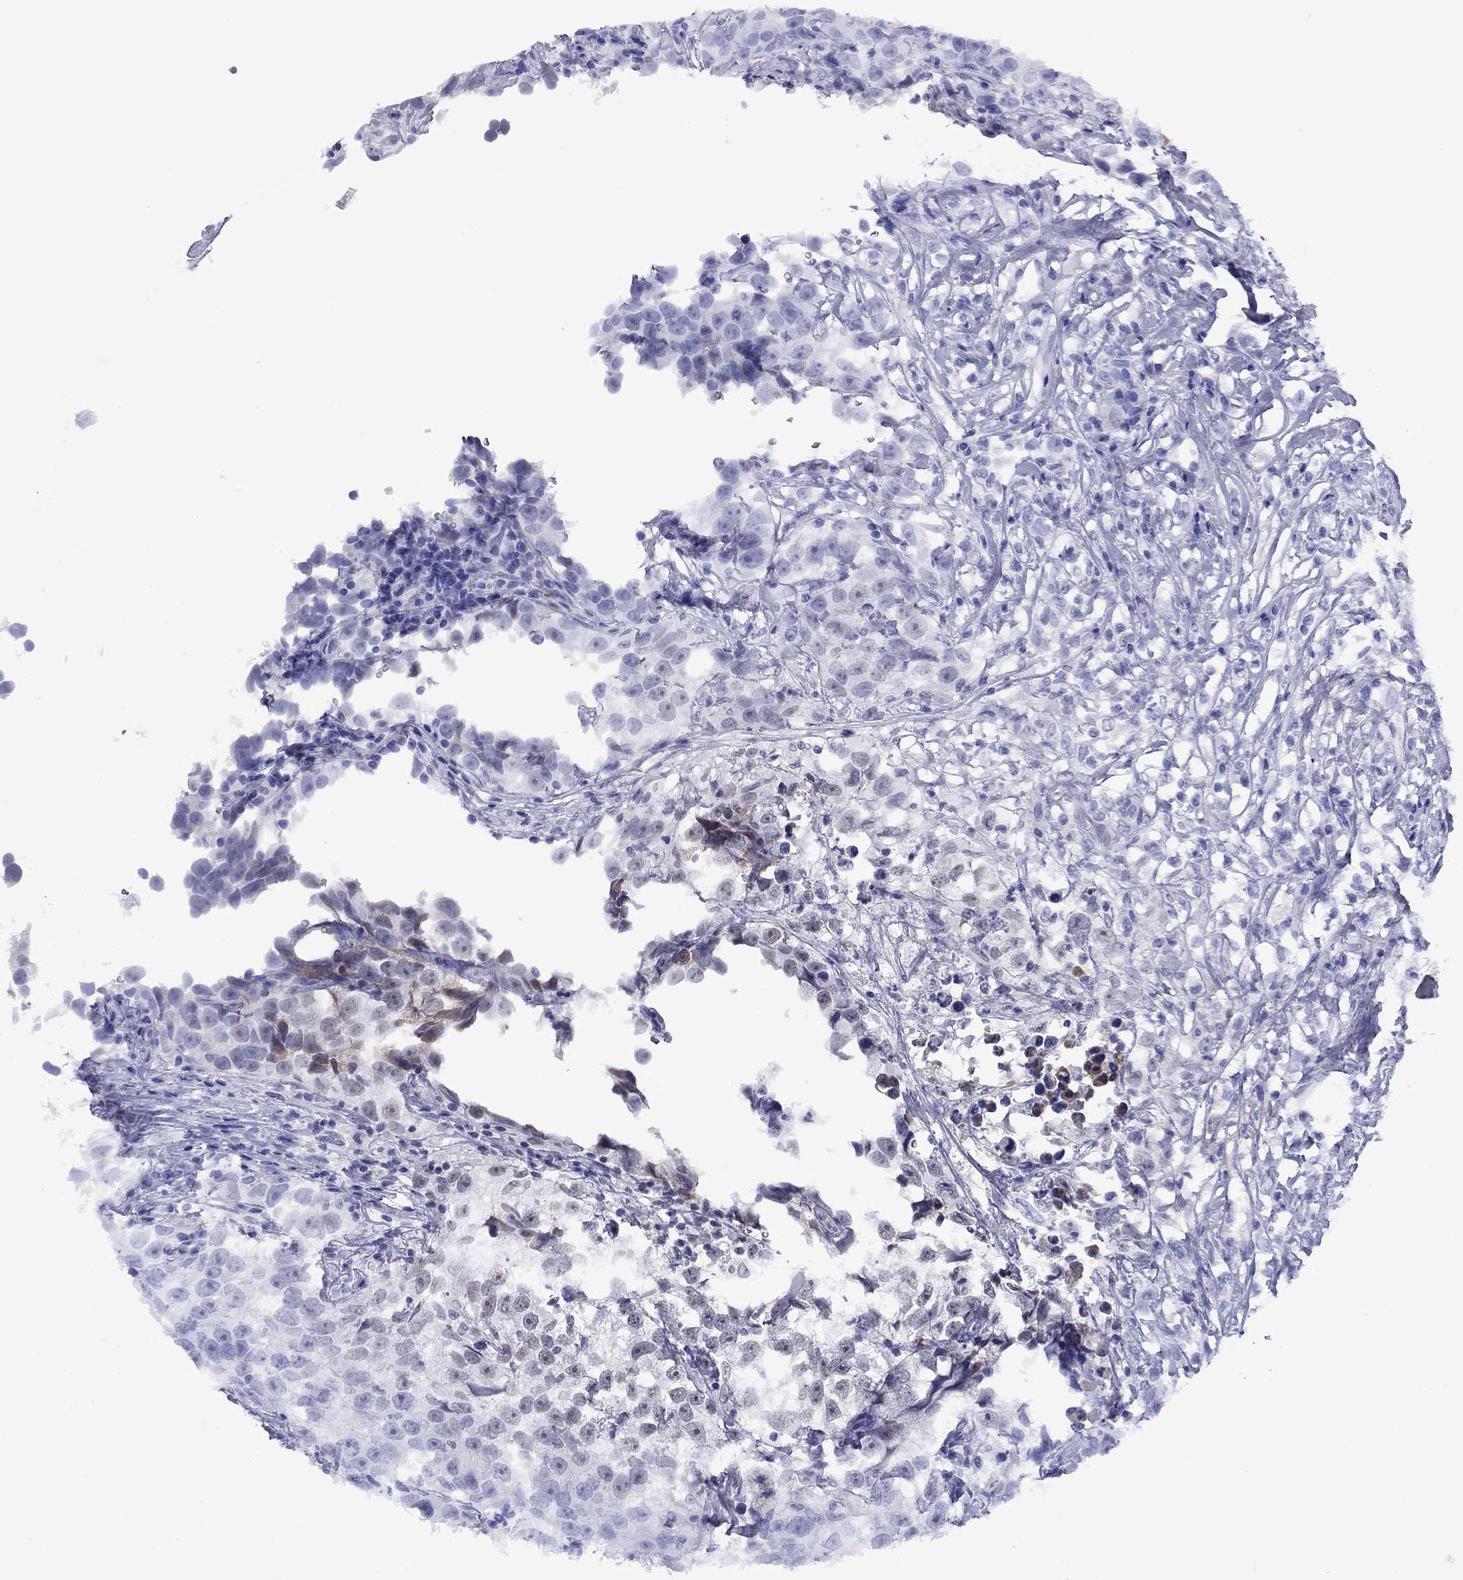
{"staining": {"intensity": "negative", "quantity": "none", "location": "none"}, "tissue": "testis cancer", "cell_type": "Tumor cells", "image_type": "cancer", "snomed": [{"axis": "morphology", "description": "Seminoma, NOS"}, {"axis": "topography", "description": "Testis"}], "caption": "There is no significant expression in tumor cells of seminoma (testis).", "gene": "APOA2", "patient": {"sex": "male", "age": 46}}